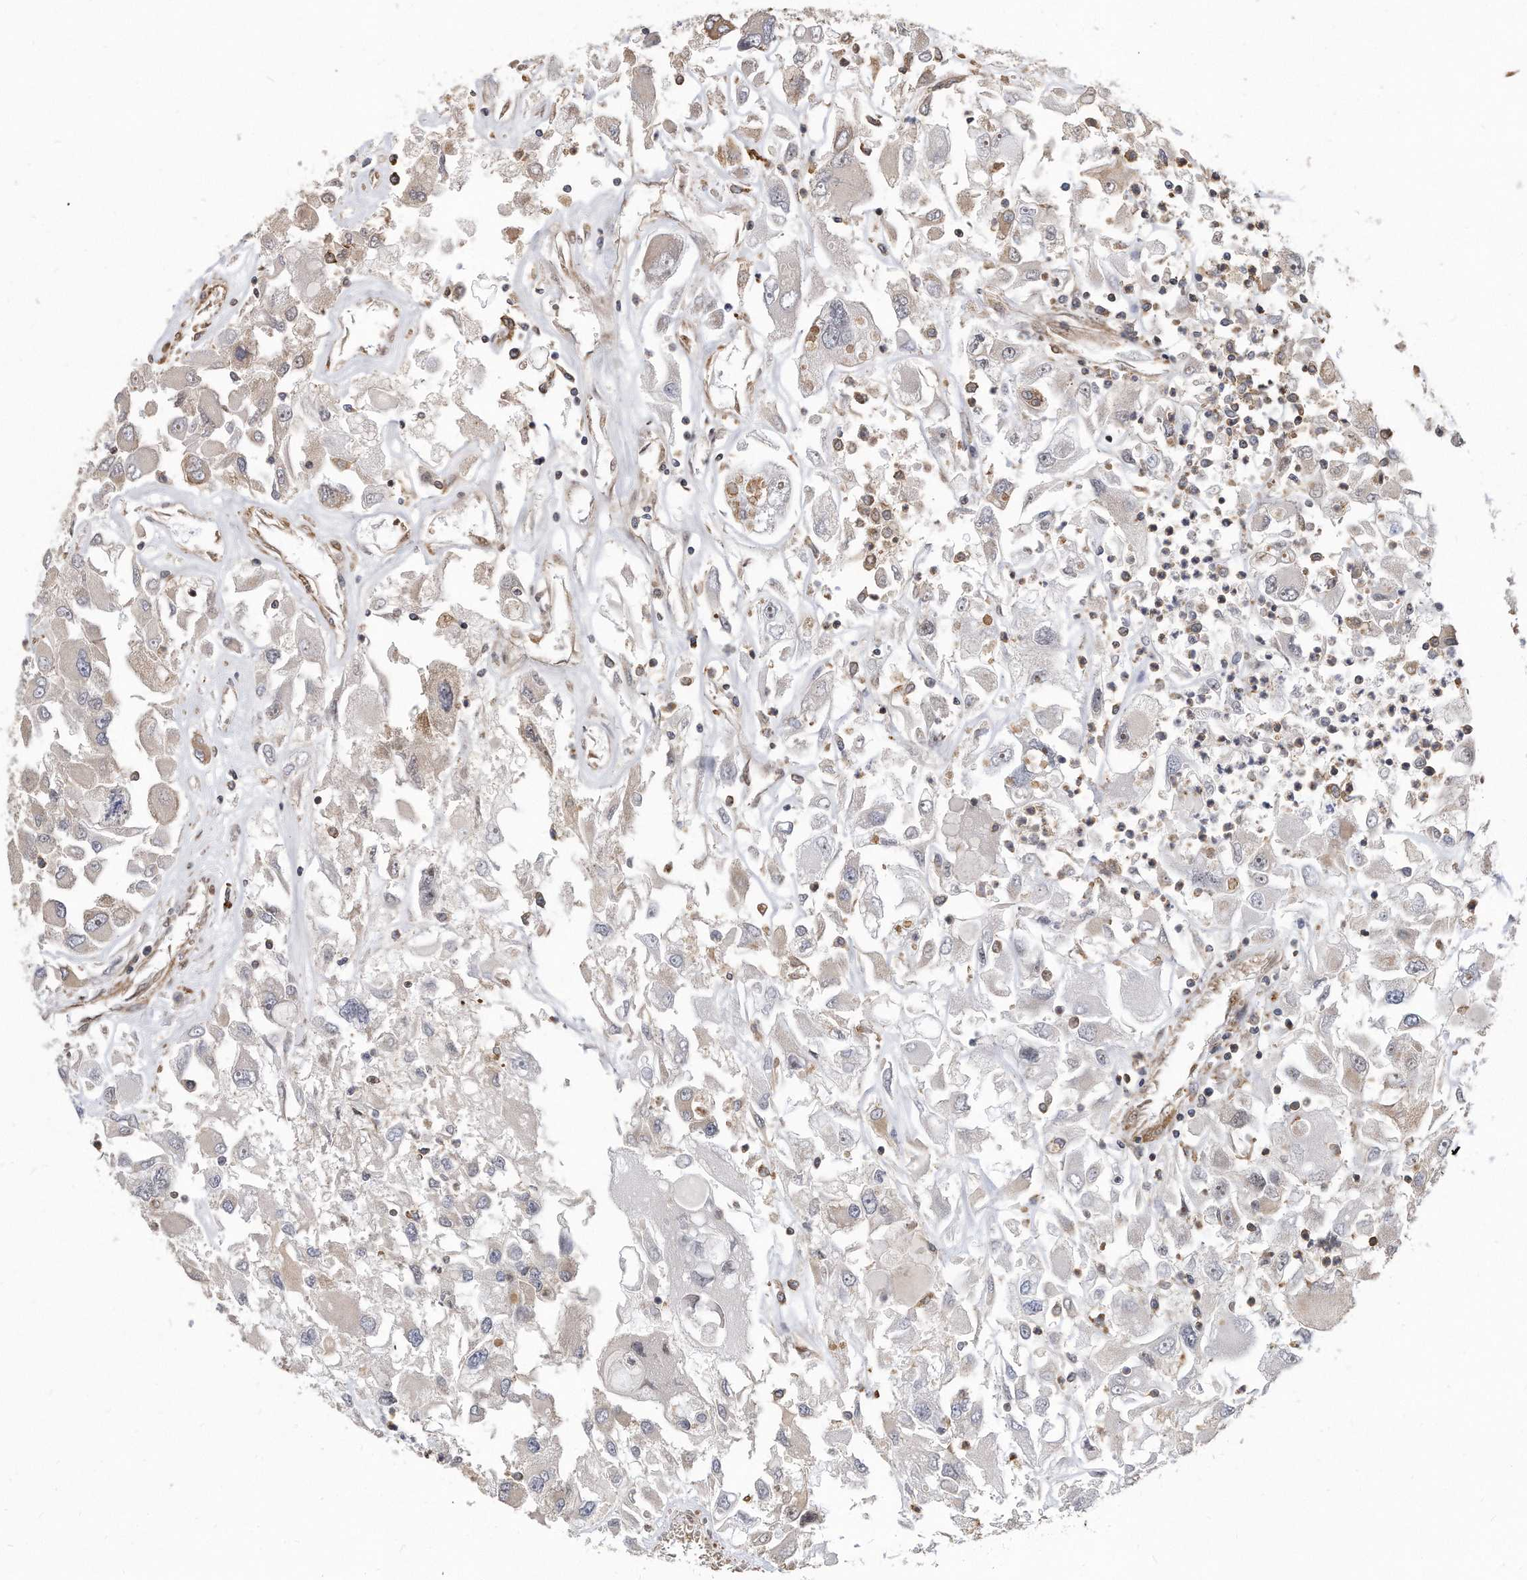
{"staining": {"intensity": "weak", "quantity": "<25%", "location": "cytoplasmic/membranous"}, "tissue": "renal cancer", "cell_type": "Tumor cells", "image_type": "cancer", "snomed": [{"axis": "morphology", "description": "Adenocarcinoma, NOS"}, {"axis": "topography", "description": "Kidney"}], "caption": "High magnification brightfield microscopy of renal cancer (adenocarcinoma) stained with DAB (brown) and counterstained with hematoxylin (blue): tumor cells show no significant positivity. The staining is performed using DAB (3,3'-diaminobenzidine) brown chromogen with nuclei counter-stained in using hematoxylin.", "gene": "TCP1", "patient": {"sex": "female", "age": 52}}